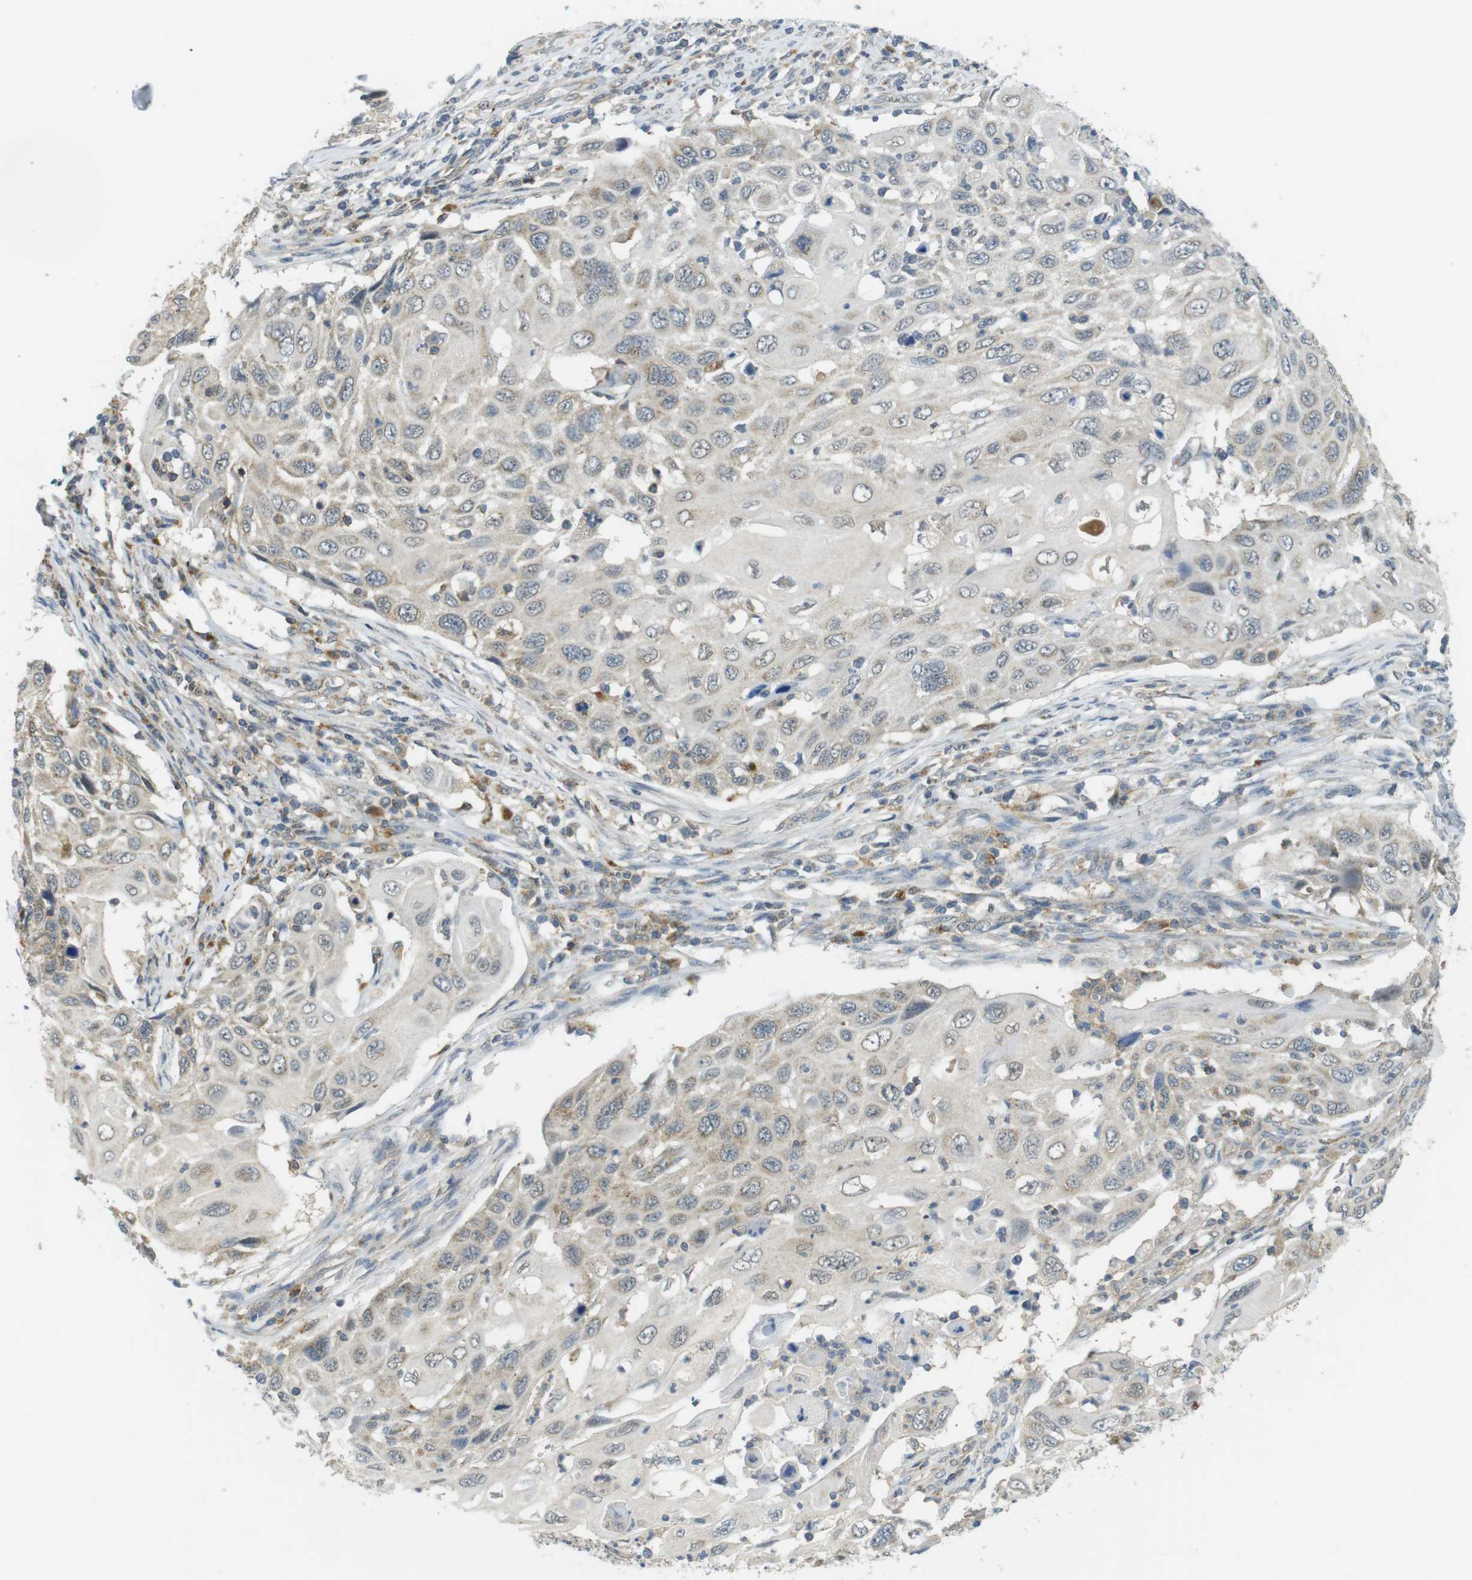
{"staining": {"intensity": "weak", "quantity": "<25%", "location": "cytoplasmic/membranous"}, "tissue": "cervical cancer", "cell_type": "Tumor cells", "image_type": "cancer", "snomed": [{"axis": "morphology", "description": "Squamous cell carcinoma, NOS"}, {"axis": "topography", "description": "Cervix"}], "caption": "High magnification brightfield microscopy of squamous cell carcinoma (cervical) stained with DAB (3,3'-diaminobenzidine) (brown) and counterstained with hematoxylin (blue): tumor cells show no significant staining.", "gene": "BRI3BP", "patient": {"sex": "female", "age": 70}}